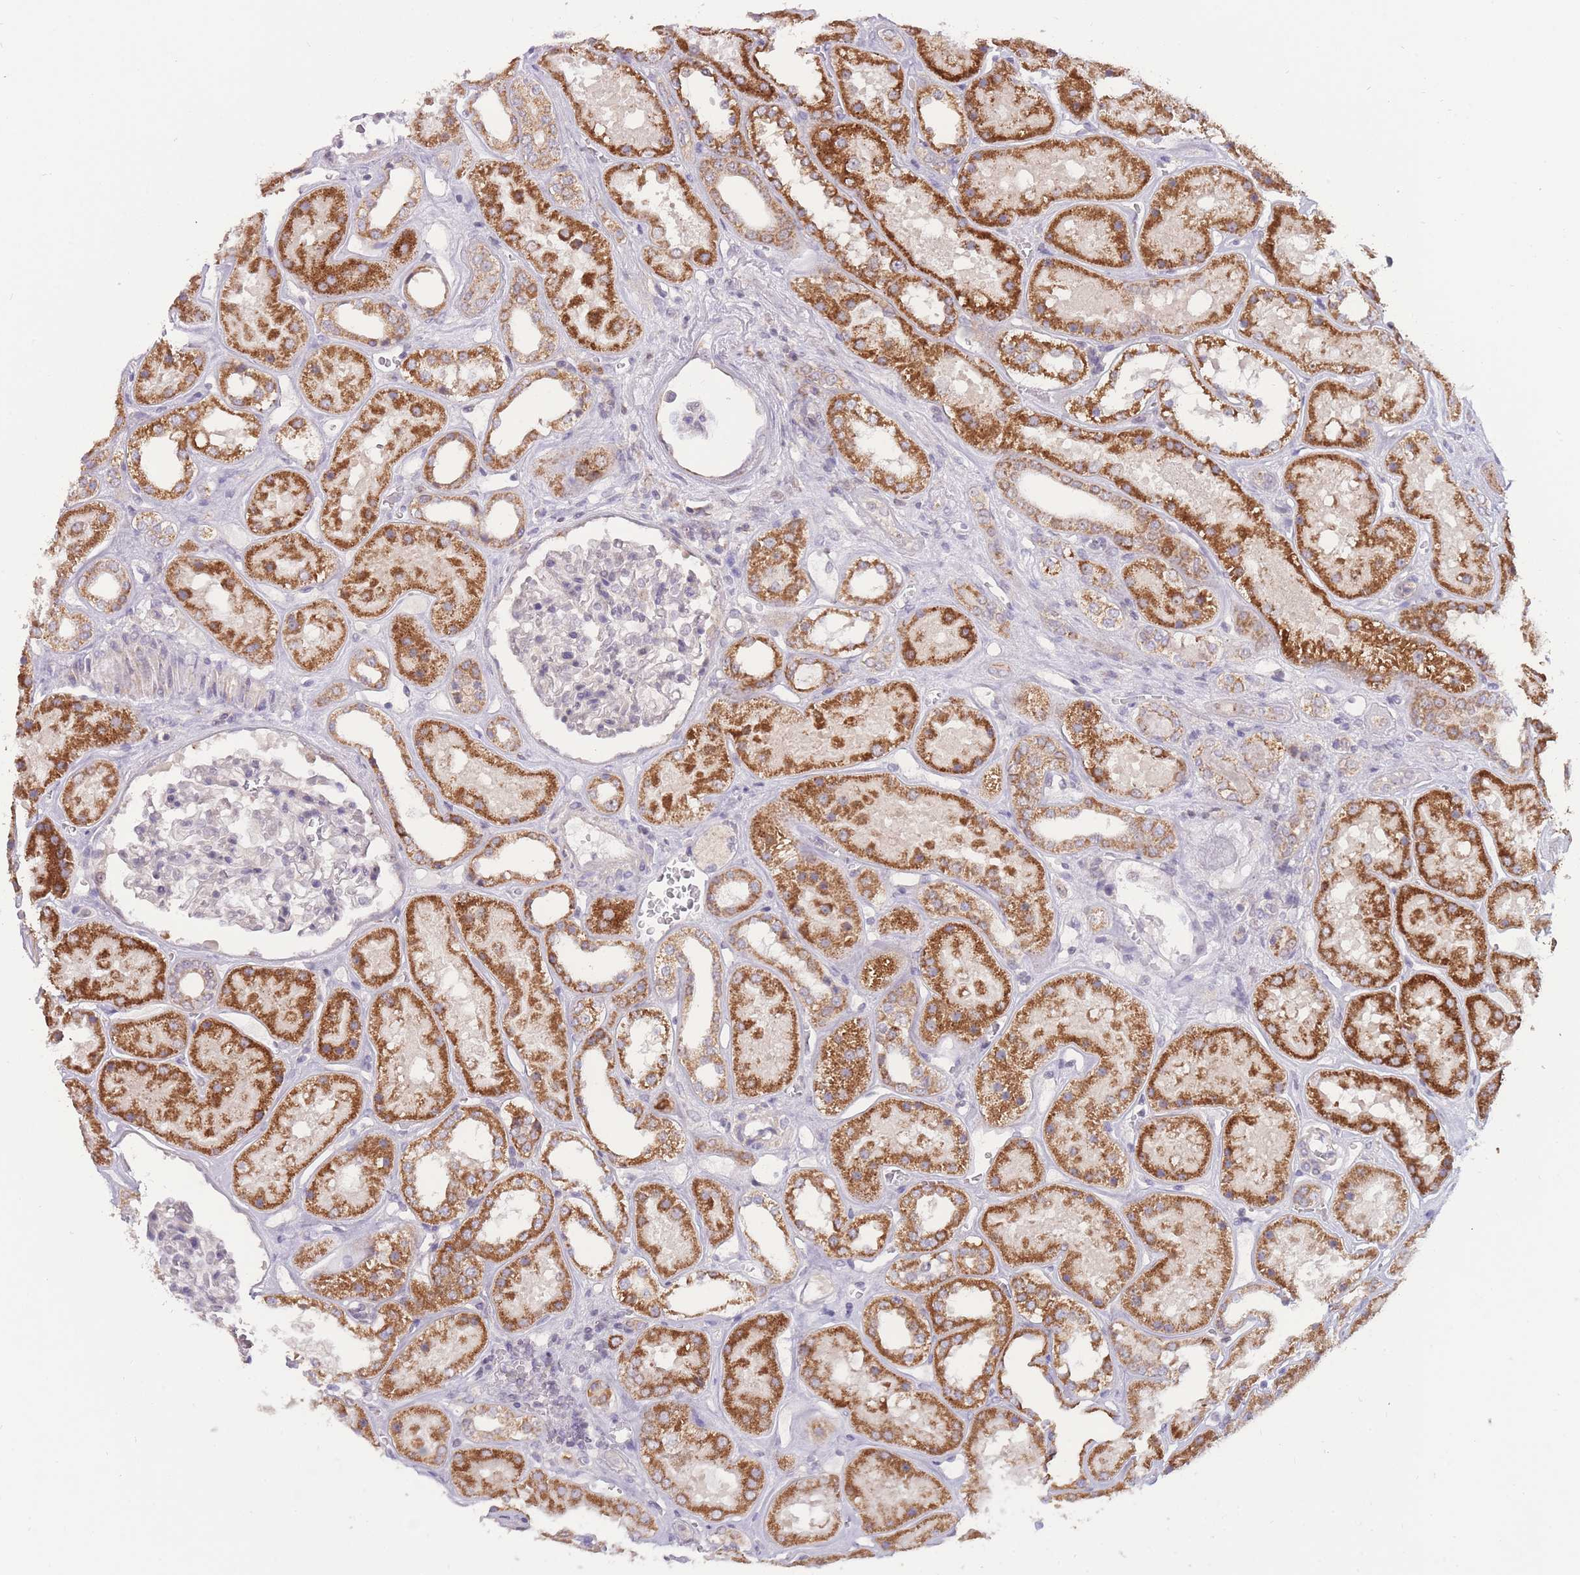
{"staining": {"intensity": "negative", "quantity": "none", "location": "none"}, "tissue": "kidney", "cell_type": "Cells in glomeruli", "image_type": "normal", "snomed": [{"axis": "morphology", "description": "Normal tissue, NOS"}, {"axis": "topography", "description": "Kidney"}], "caption": "Immunohistochemical staining of benign kidney shows no significant expression in cells in glomeruli.", "gene": "MCIDAS", "patient": {"sex": "female", "age": 41}}